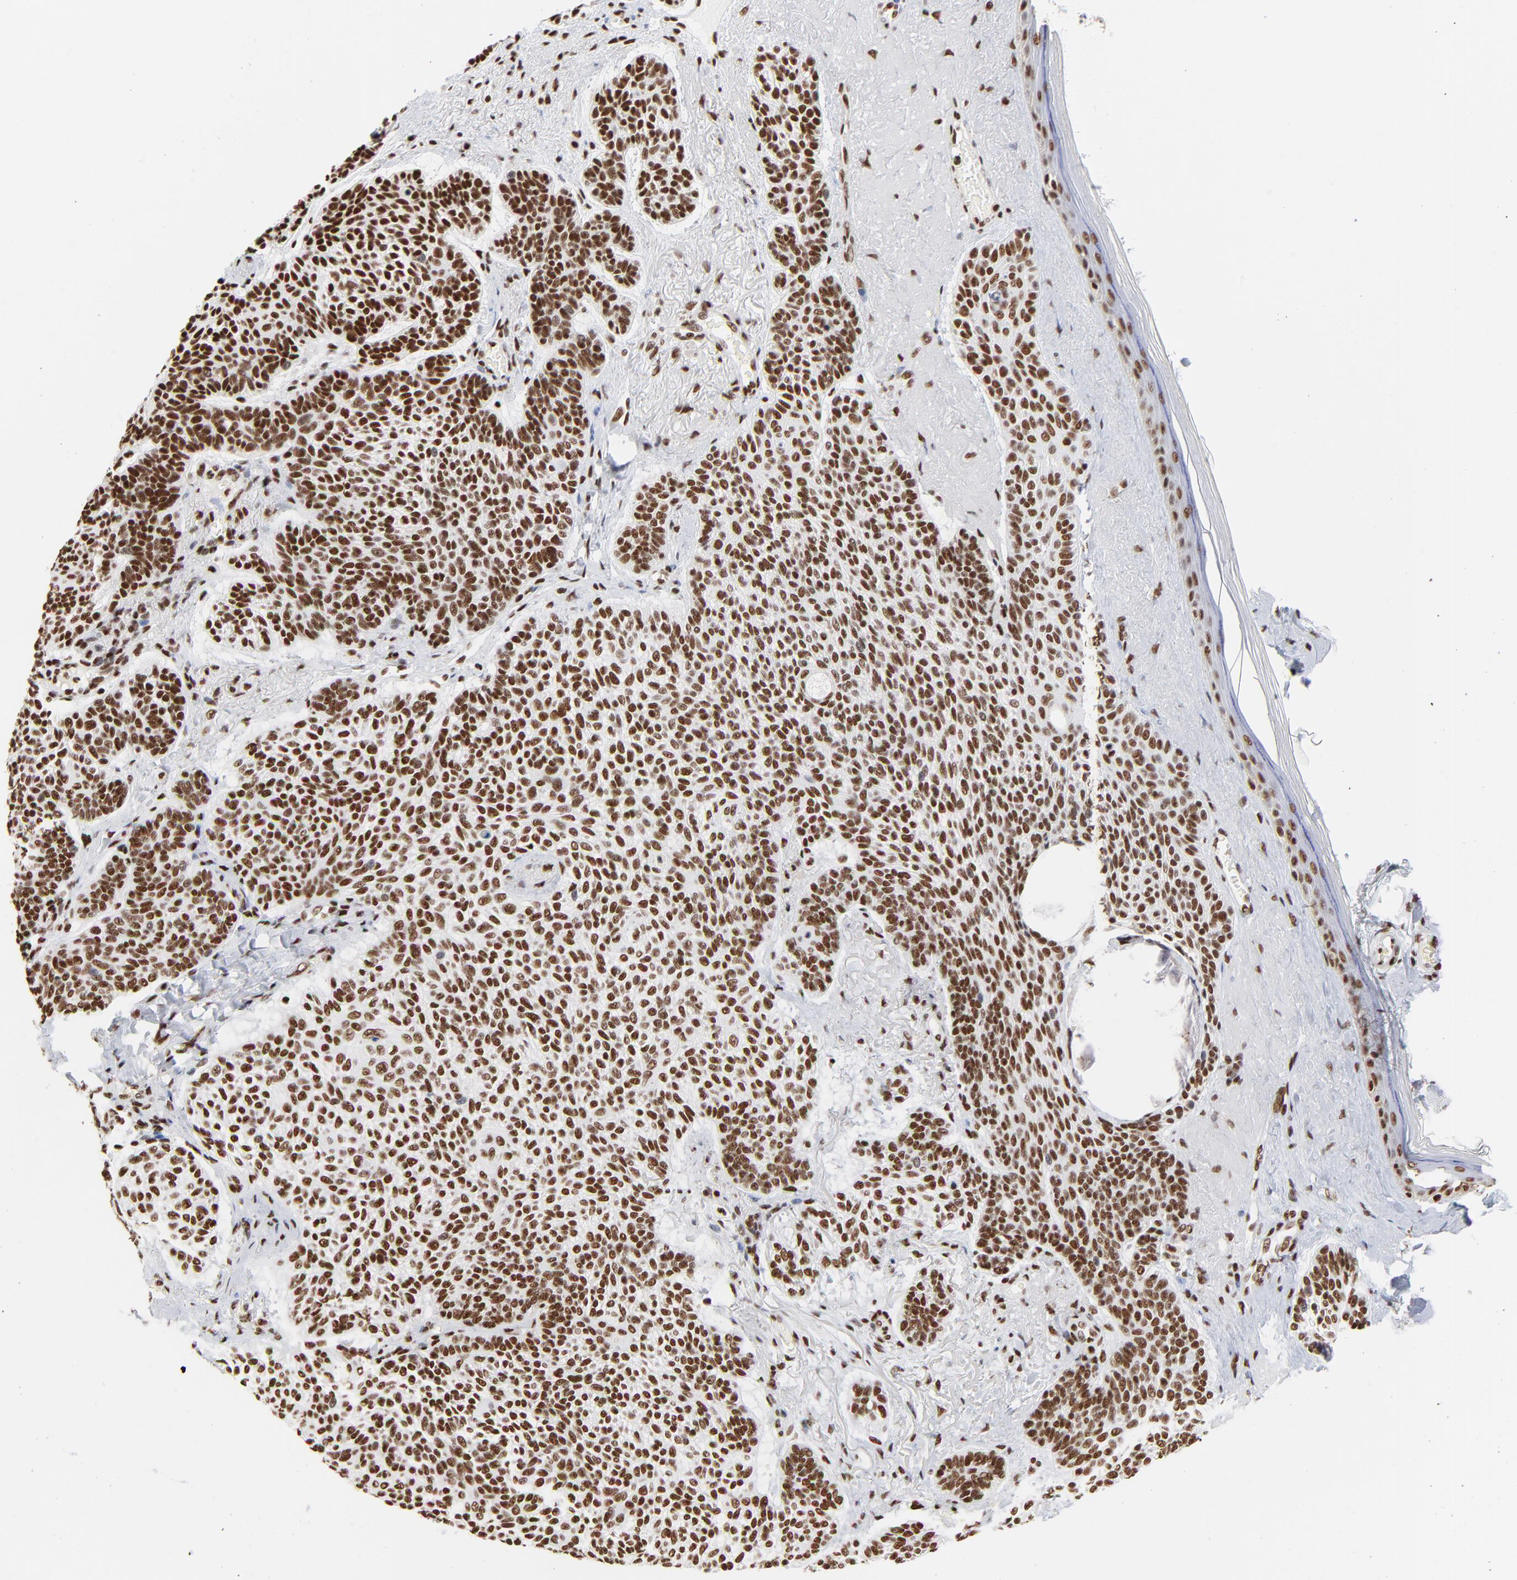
{"staining": {"intensity": "strong", "quantity": ">75%", "location": "nuclear"}, "tissue": "skin cancer", "cell_type": "Tumor cells", "image_type": "cancer", "snomed": [{"axis": "morphology", "description": "Normal tissue, NOS"}, {"axis": "morphology", "description": "Basal cell carcinoma"}, {"axis": "topography", "description": "Skin"}], "caption": "Immunohistochemical staining of human skin cancer (basal cell carcinoma) exhibits high levels of strong nuclear positivity in approximately >75% of tumor cells. Using DAB (3,3'-diaminobenzidine) (brown) and hematoxylin (blue) stains, captured at high magnification using brightfield microscopy.", "gene": "CREB1", "patient": {"sex": "female", "age": 70}}